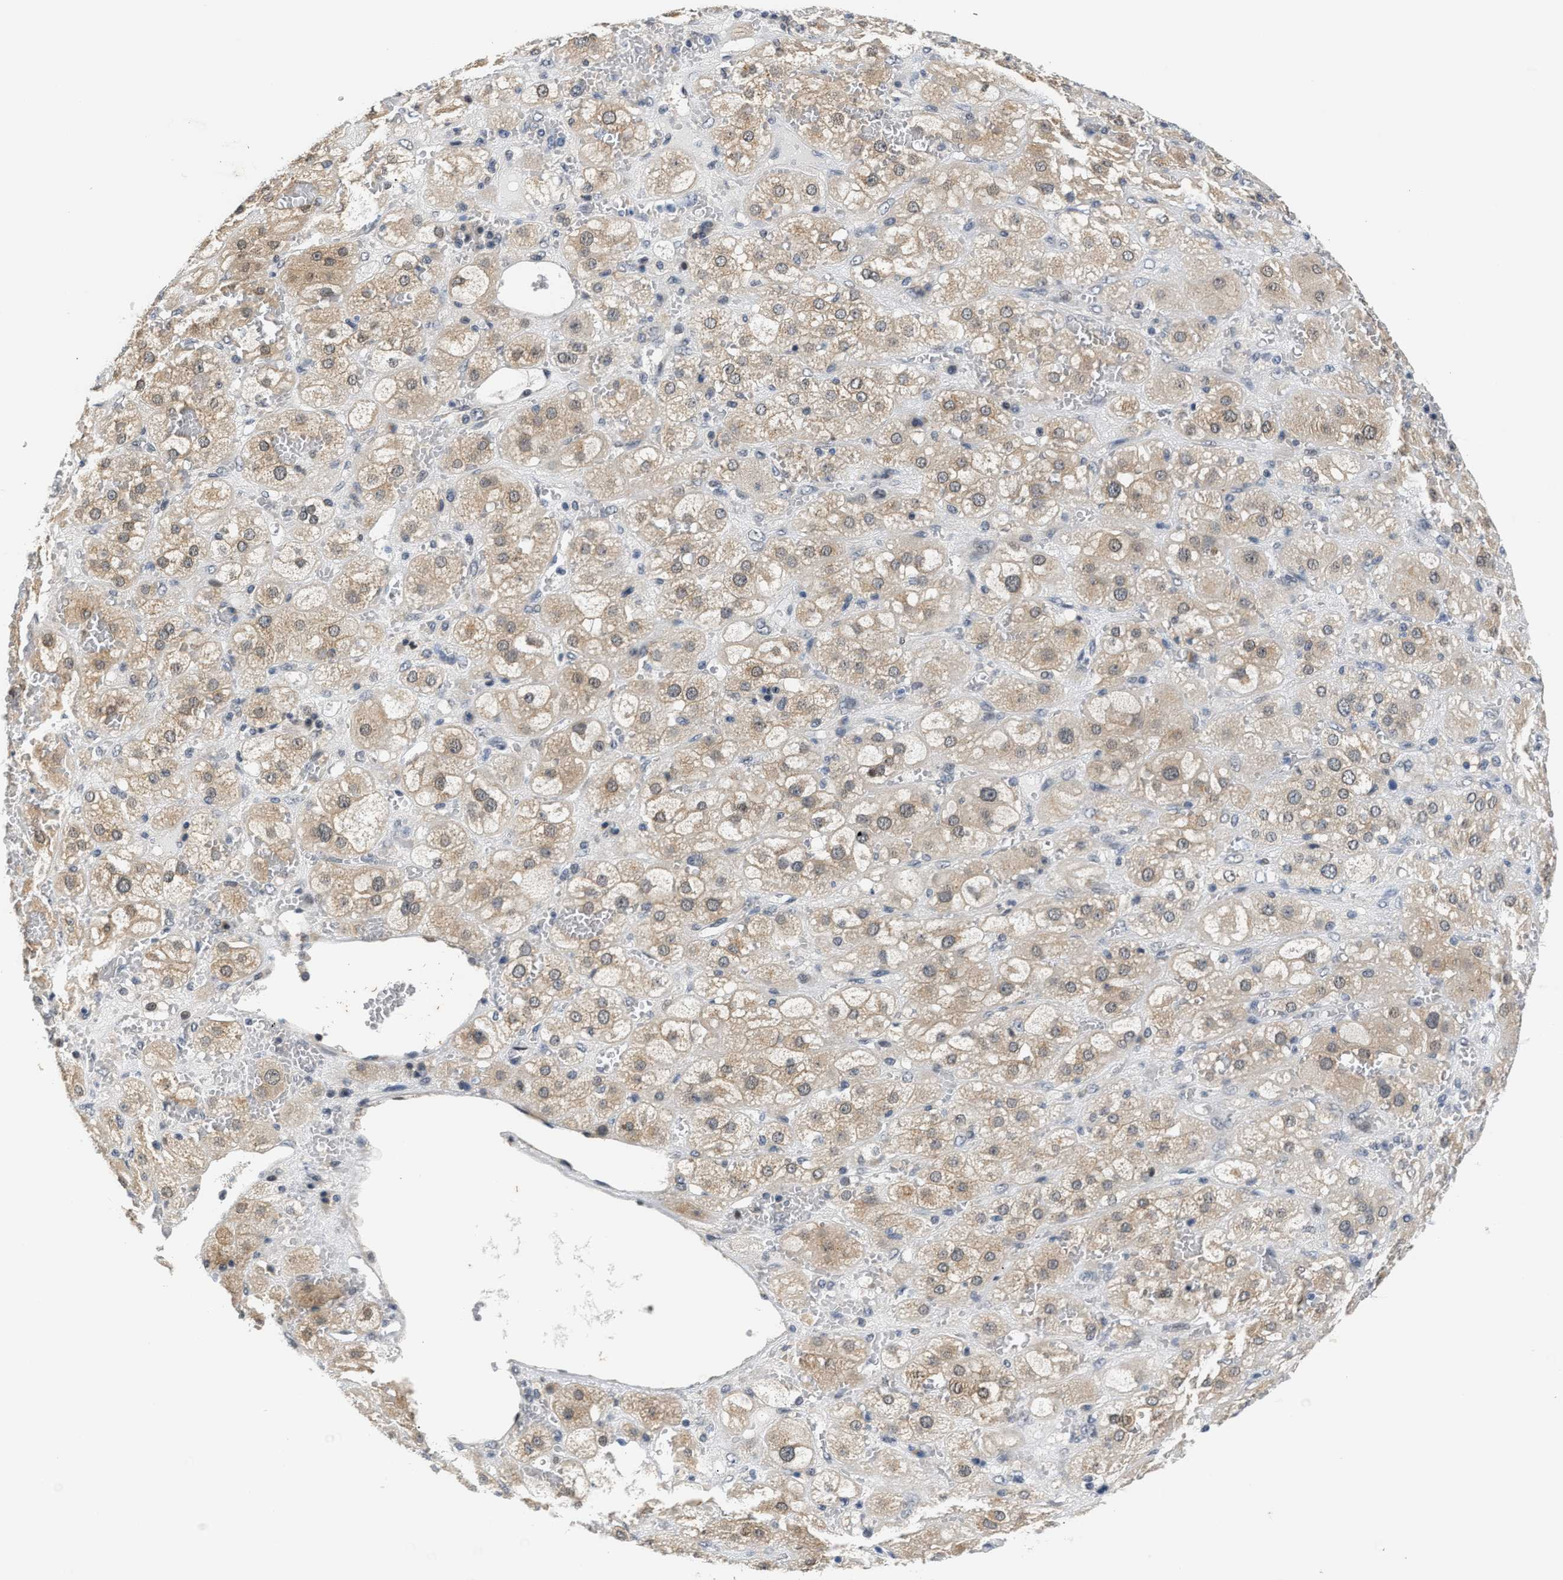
{"staining": {"intensity": "weak", "quantity": ">75%", "location": "cytoplasmic/membranous,nuclear"}, "tissue": "adrenal gland", "cell_type": "Glandular cells", "image_type": "normal", "snomed": [{"axis": "morphology", "description": "Normal tissue, NOS"}, {"axis": "topography", "description": "Adrenal gland"}], "caption": "Immunohistochemistry staining of normal adrenal gland, which displays low levels of weak cytoplasmic/membranous,nuclear expression in about >75% of glandular cells indicating weak cytoplasmic/membranous,nuclear protein staining. The staining was performed using DAB (brown) for protein detection and nuclei were counterstained in hematoxylin (blue).", "gene": "PPM1H", "patient": {"sex": "female", "age": 47}}